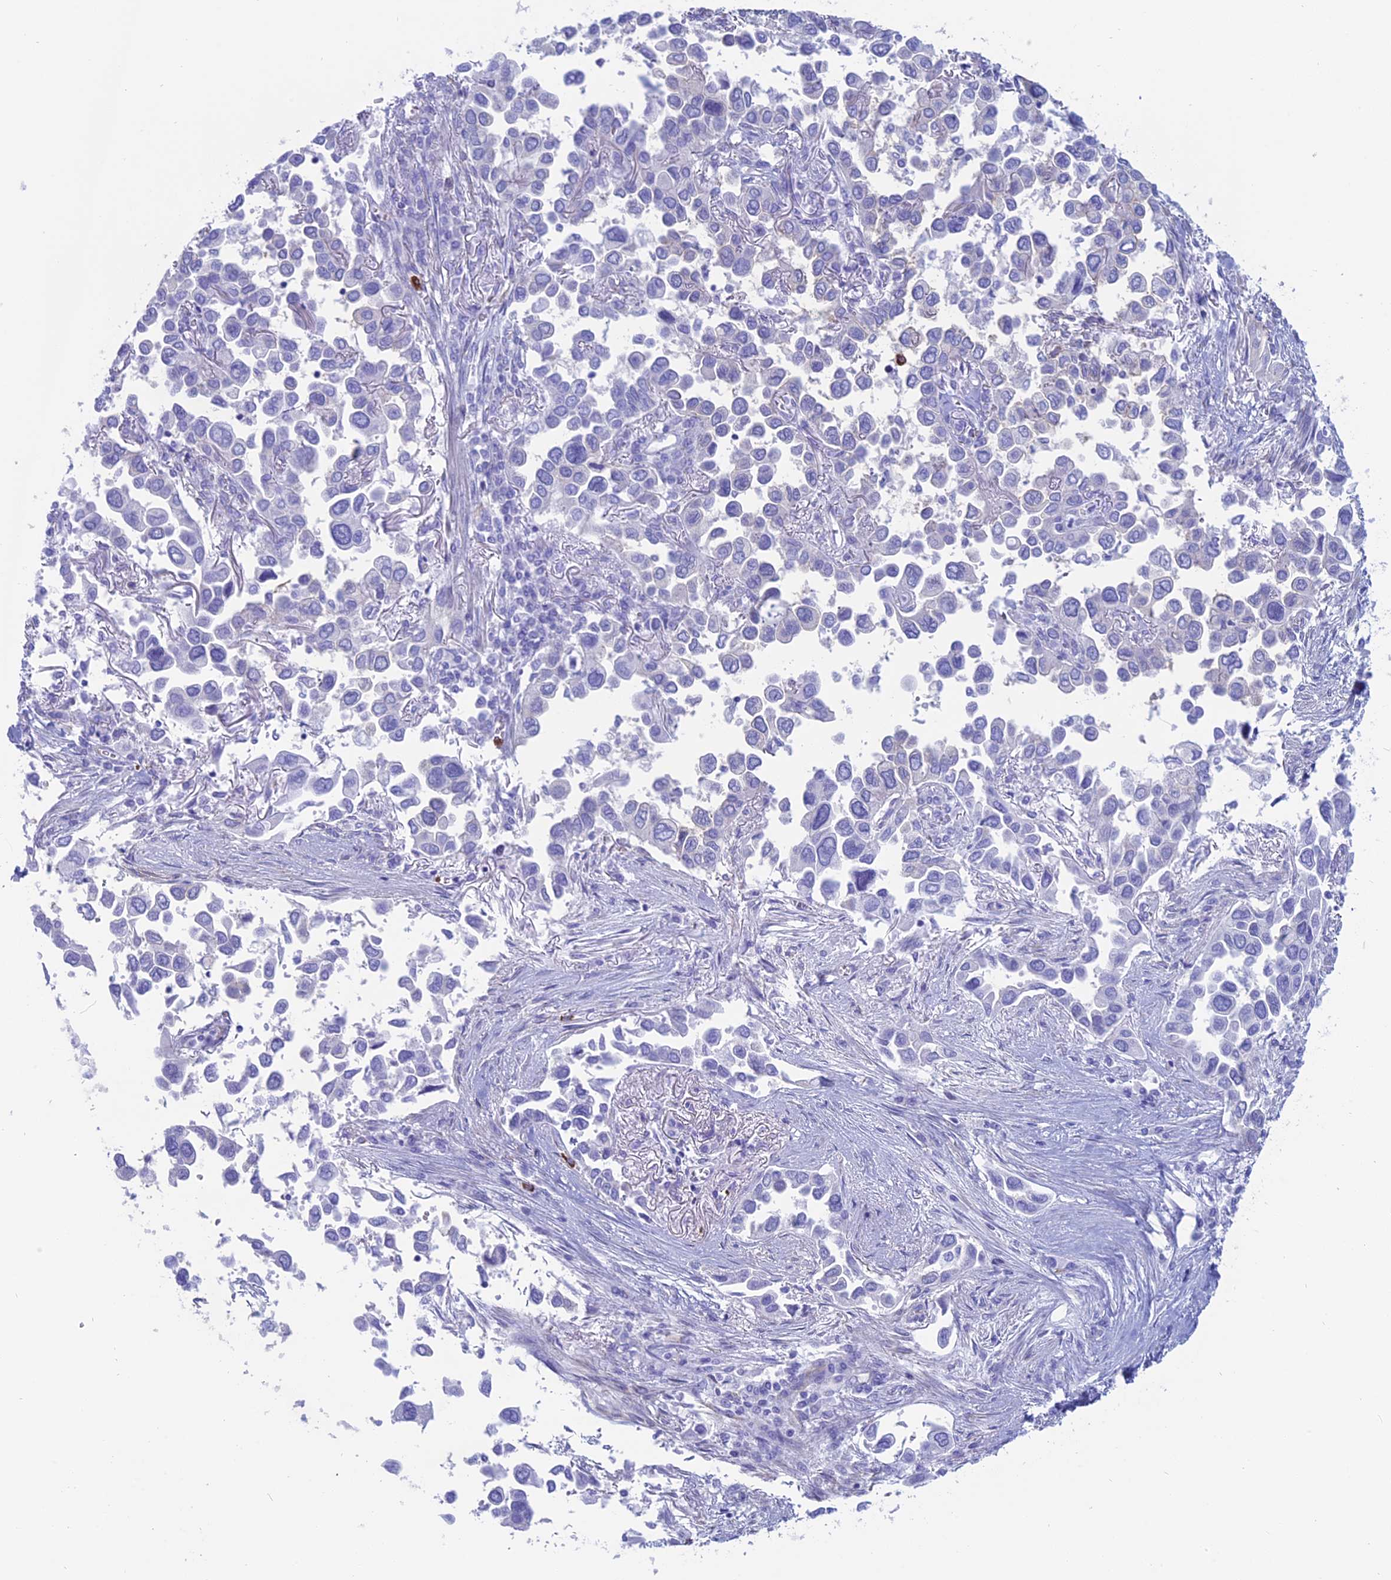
{"staining": {"intensity": "negative", "quantity": "none", "location": "none"}, "tissue": "lung cancer", "cell_type": "Tumor cells", "image_type": "cancer", "snomed": [{"axis": "morphology", "description": "Adenocarcinoma, NOS"}, {"axis": "topography", "description": "Lung"}], "caption": "Immunohistochemical staining of human lung cancer exhibits no significant expression in tumor cells. The staining was performed using DAB to visualize the protein expression in brown, while the nuclei were stained in blue with hematoxylin (Magnification: 20x).", "gene": "OR2AE1", "patient": {"sex": "female", "age": 76}}